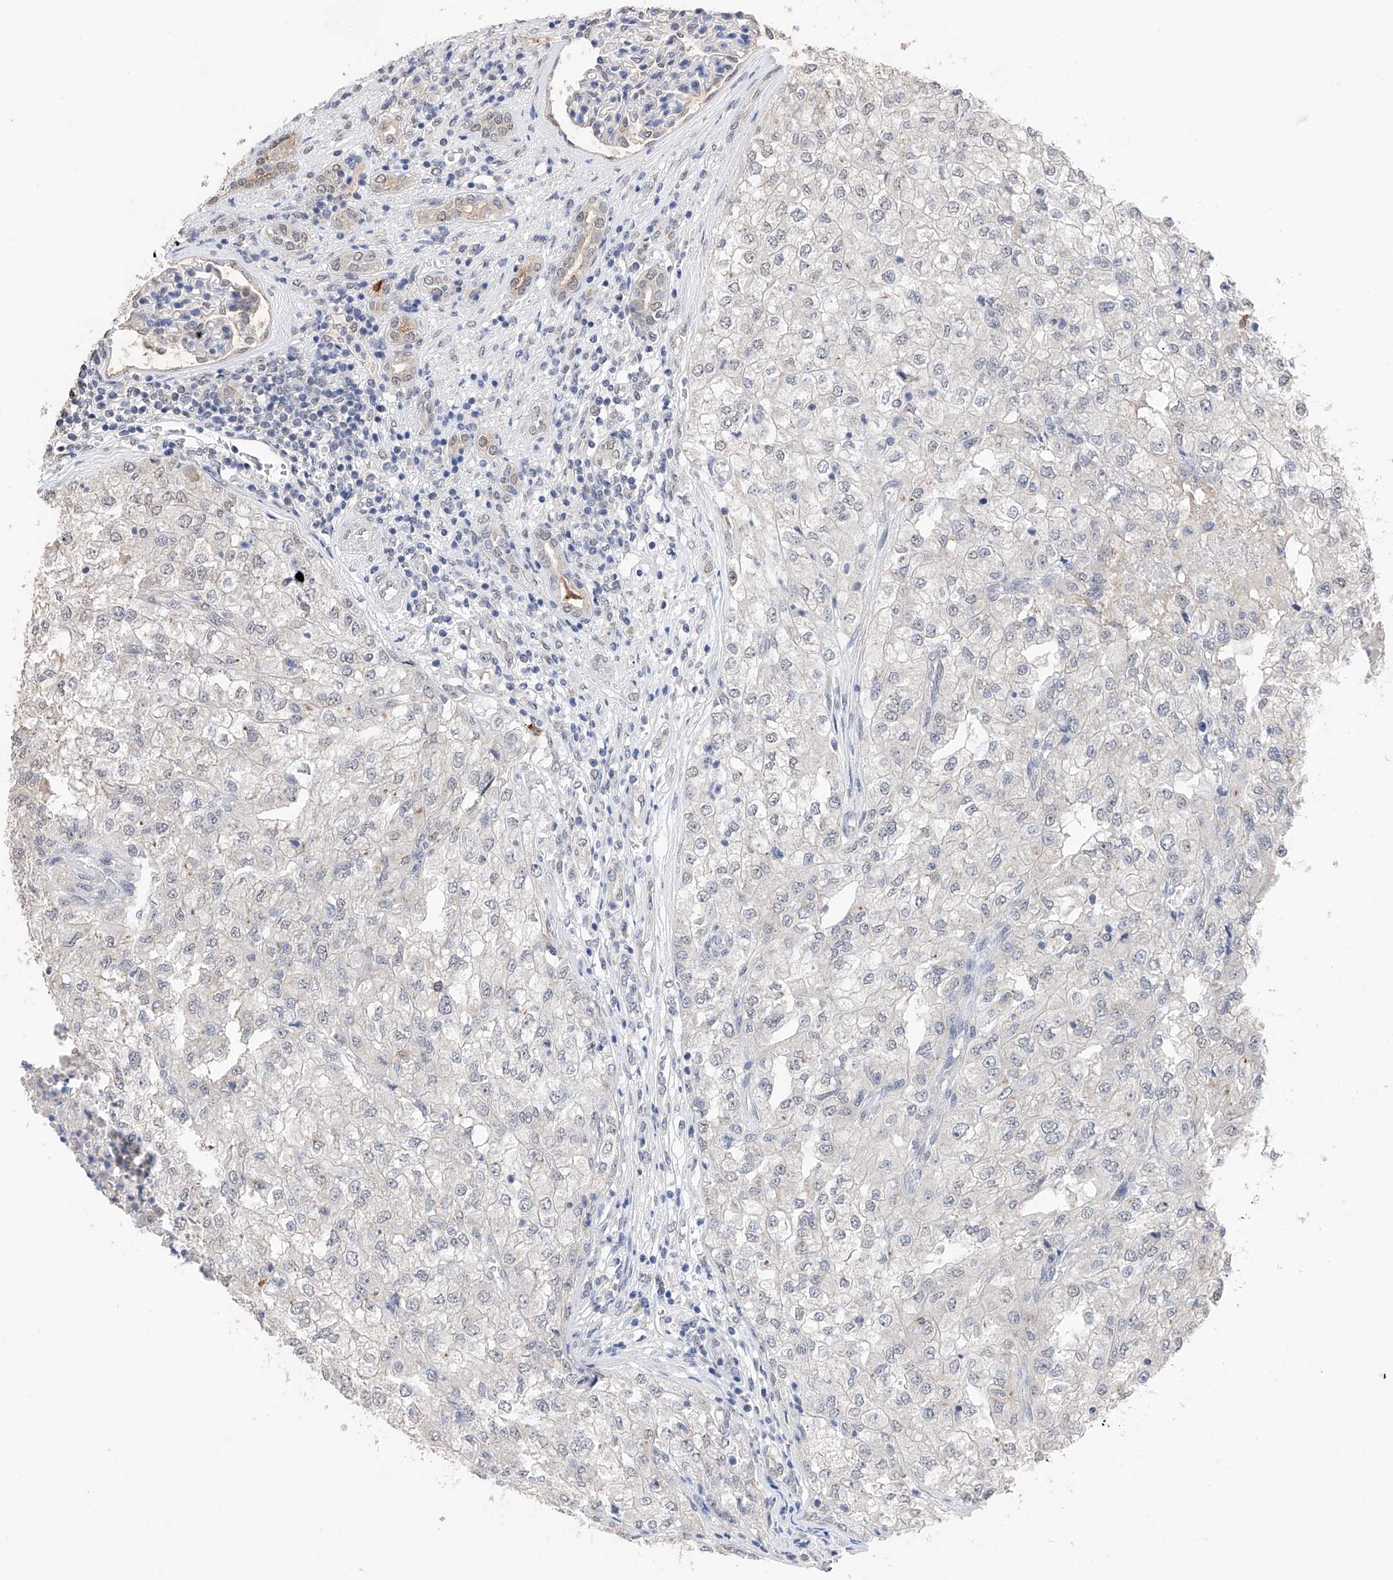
{"staining": {"intensity": "negative", "quantity": "none", "location": "none"}, "tissue": "renal cancer", "cell_type": "Tumor cells", "image_type": "cancer", "snomed": [{"axis": "morphology", "description": "Adenocarcinoma, NOS"}, {"axis": "topography", "description": "Kidney"}], "caption": "Immunohistochemical staining of human renal adenocarcinoma exhibits no significant positivity in tumor cells. Nuclei are stained in blue.", "gene": "DMAP1", "patient": {"sex": "female", "age": 54}}